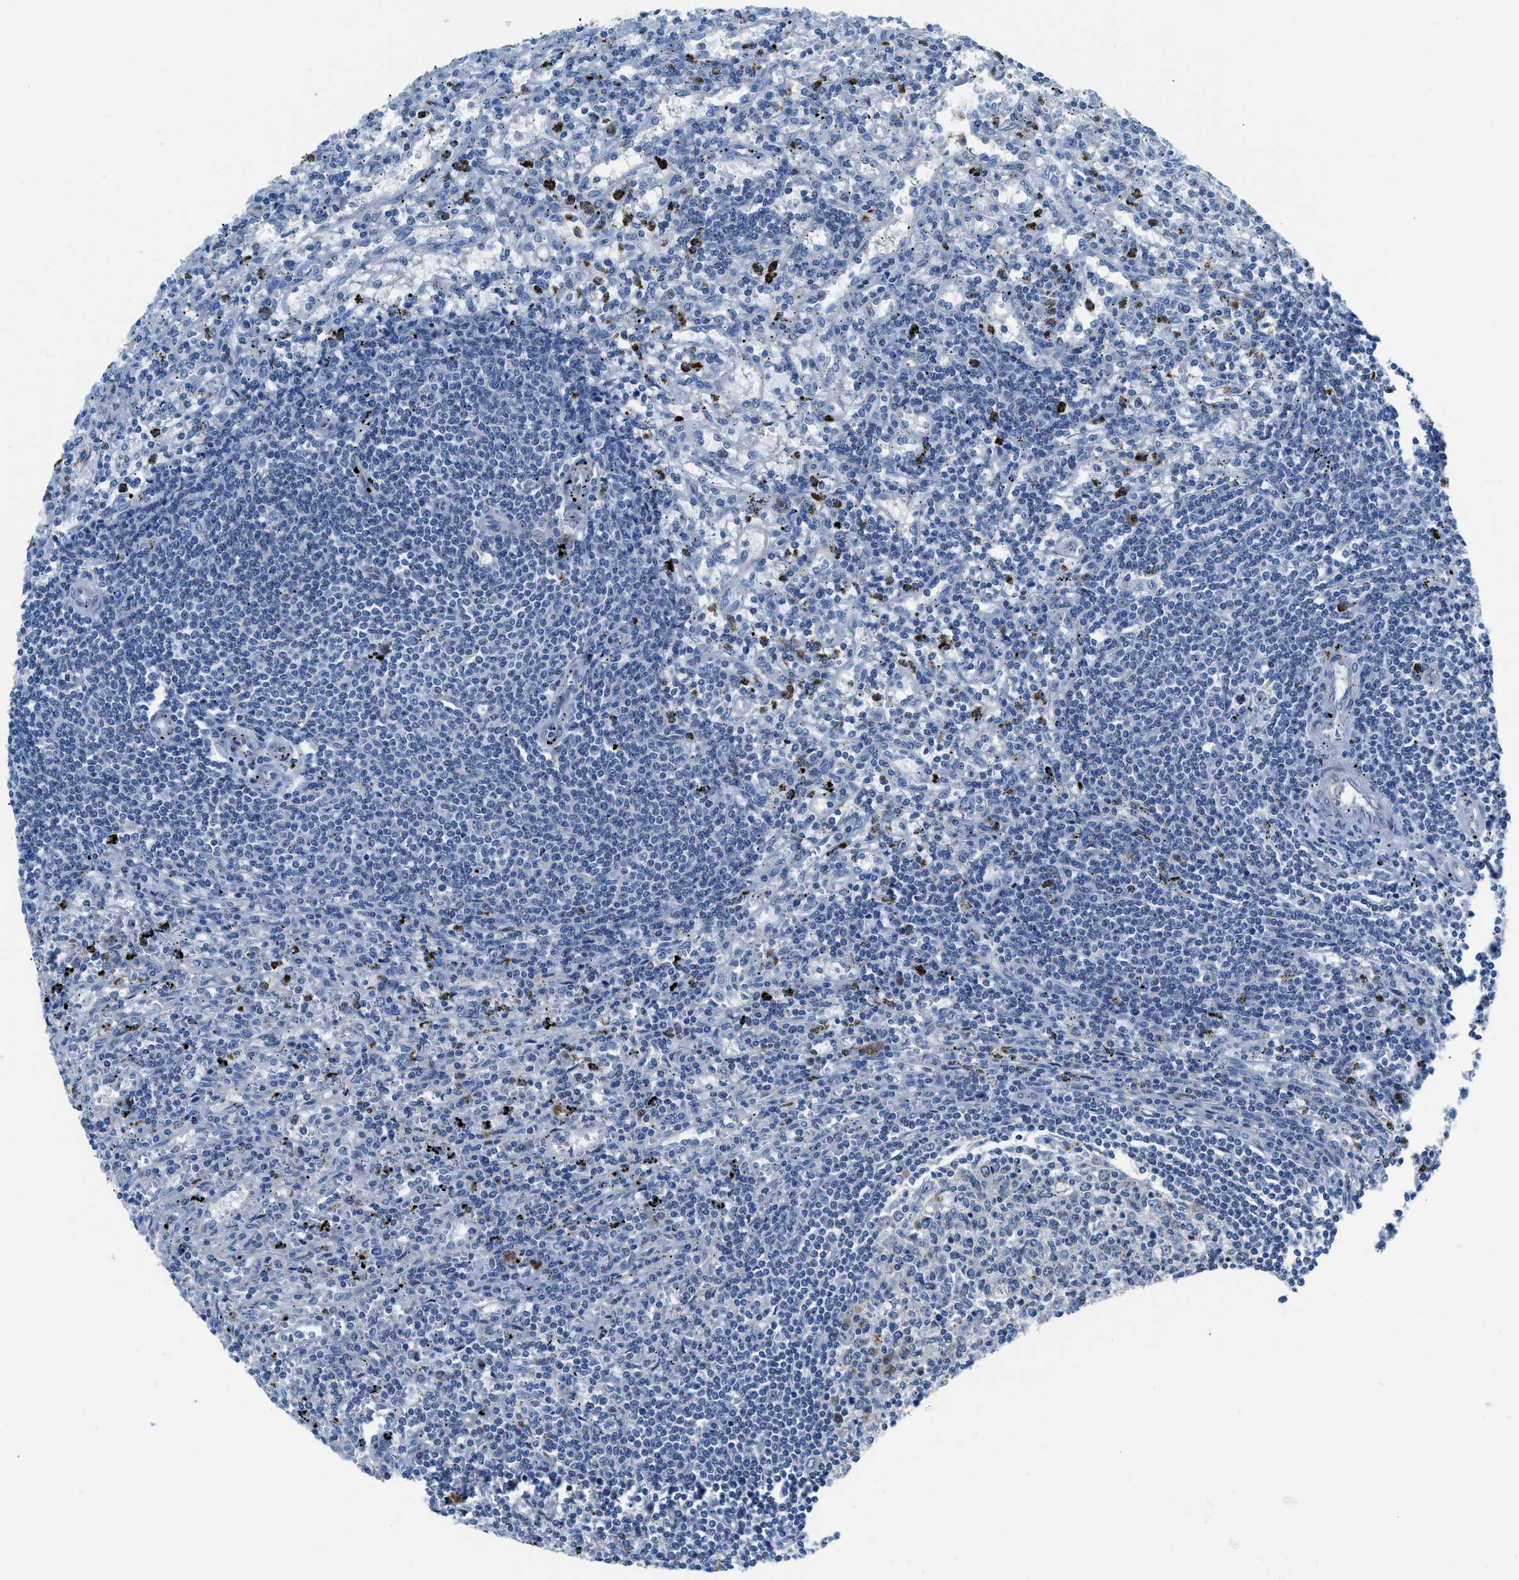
{"staining": {"intensity": "negative", "quantity": "none", "location": "none"}, "tissue": "lymphoma", "cell_type": "Tumor cells", "image_type": "cancer", "snomed": [{"axis": "morphology", "description": "Malignant lymphoma, non-Hodgkin's type, Low grade"}, {"axis": "topography", "description": "Spleen"}], "caption": "This is an IHC photomicrograph of human malignant lymphoma, non-Hodgkin's type (low-grade). There is no expression in tumor cells.", "gene": "UAP1", "patient": {"sex": "male", "age": 76}}